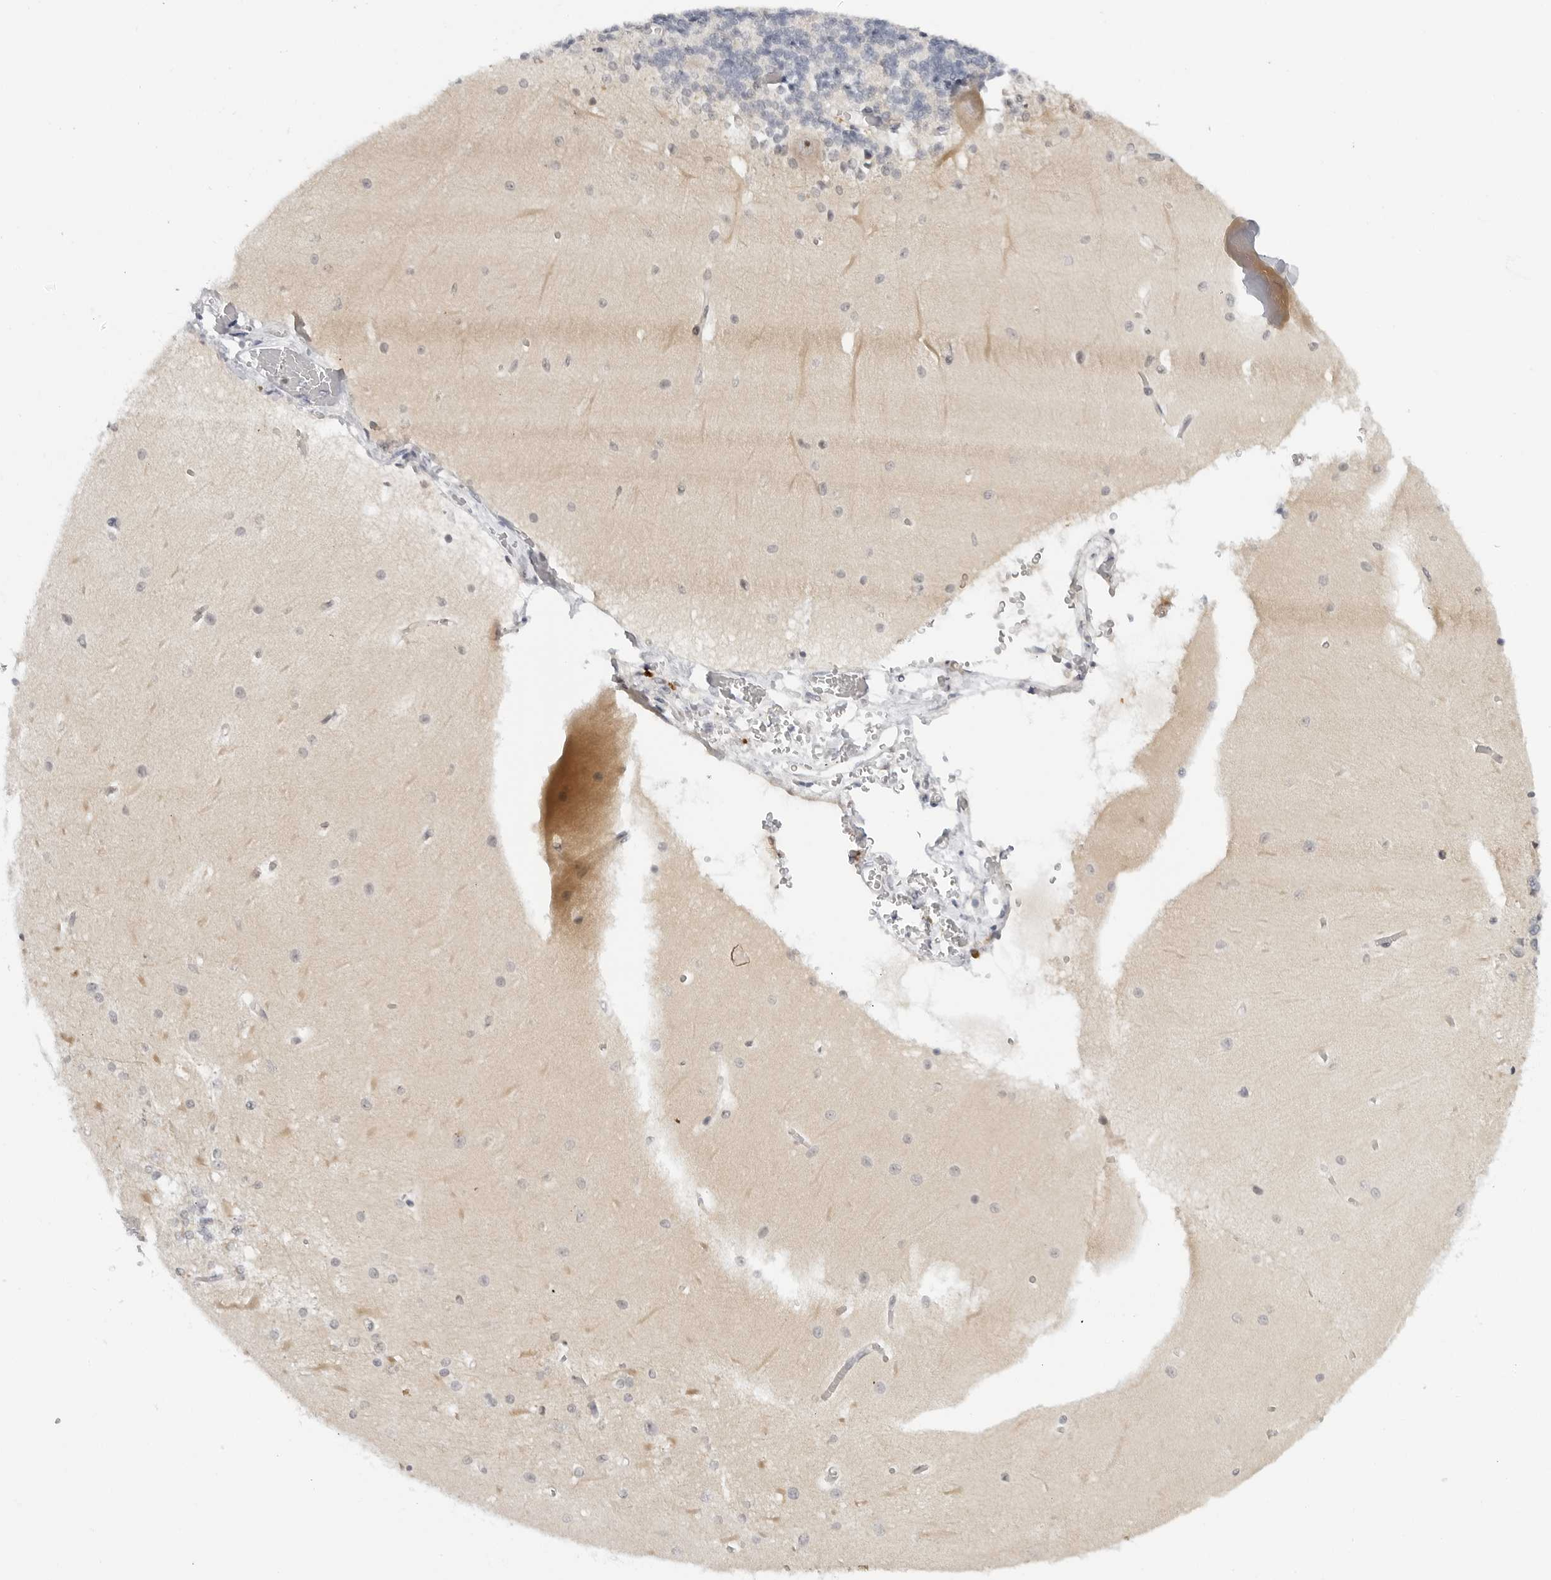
{"staining": {"intensity": "negative", "quantity": "none", "location": "none"}, "tissue": "cerebellum", "cell_type": "Cells in granular layer", "image_type": "normal", "snomed": [{"axis": "morphology", "description": "Normal tissue, NOS"}, {"axis": "topography", "description": "Cerebellum"}], "caption": "Cerebellum stained for a protein using immunohistochemistry (IHC) displays no positivity cells in granular layer.", "gene": "MAP2K5", "patient": {"sex": "male", "age": 37}}